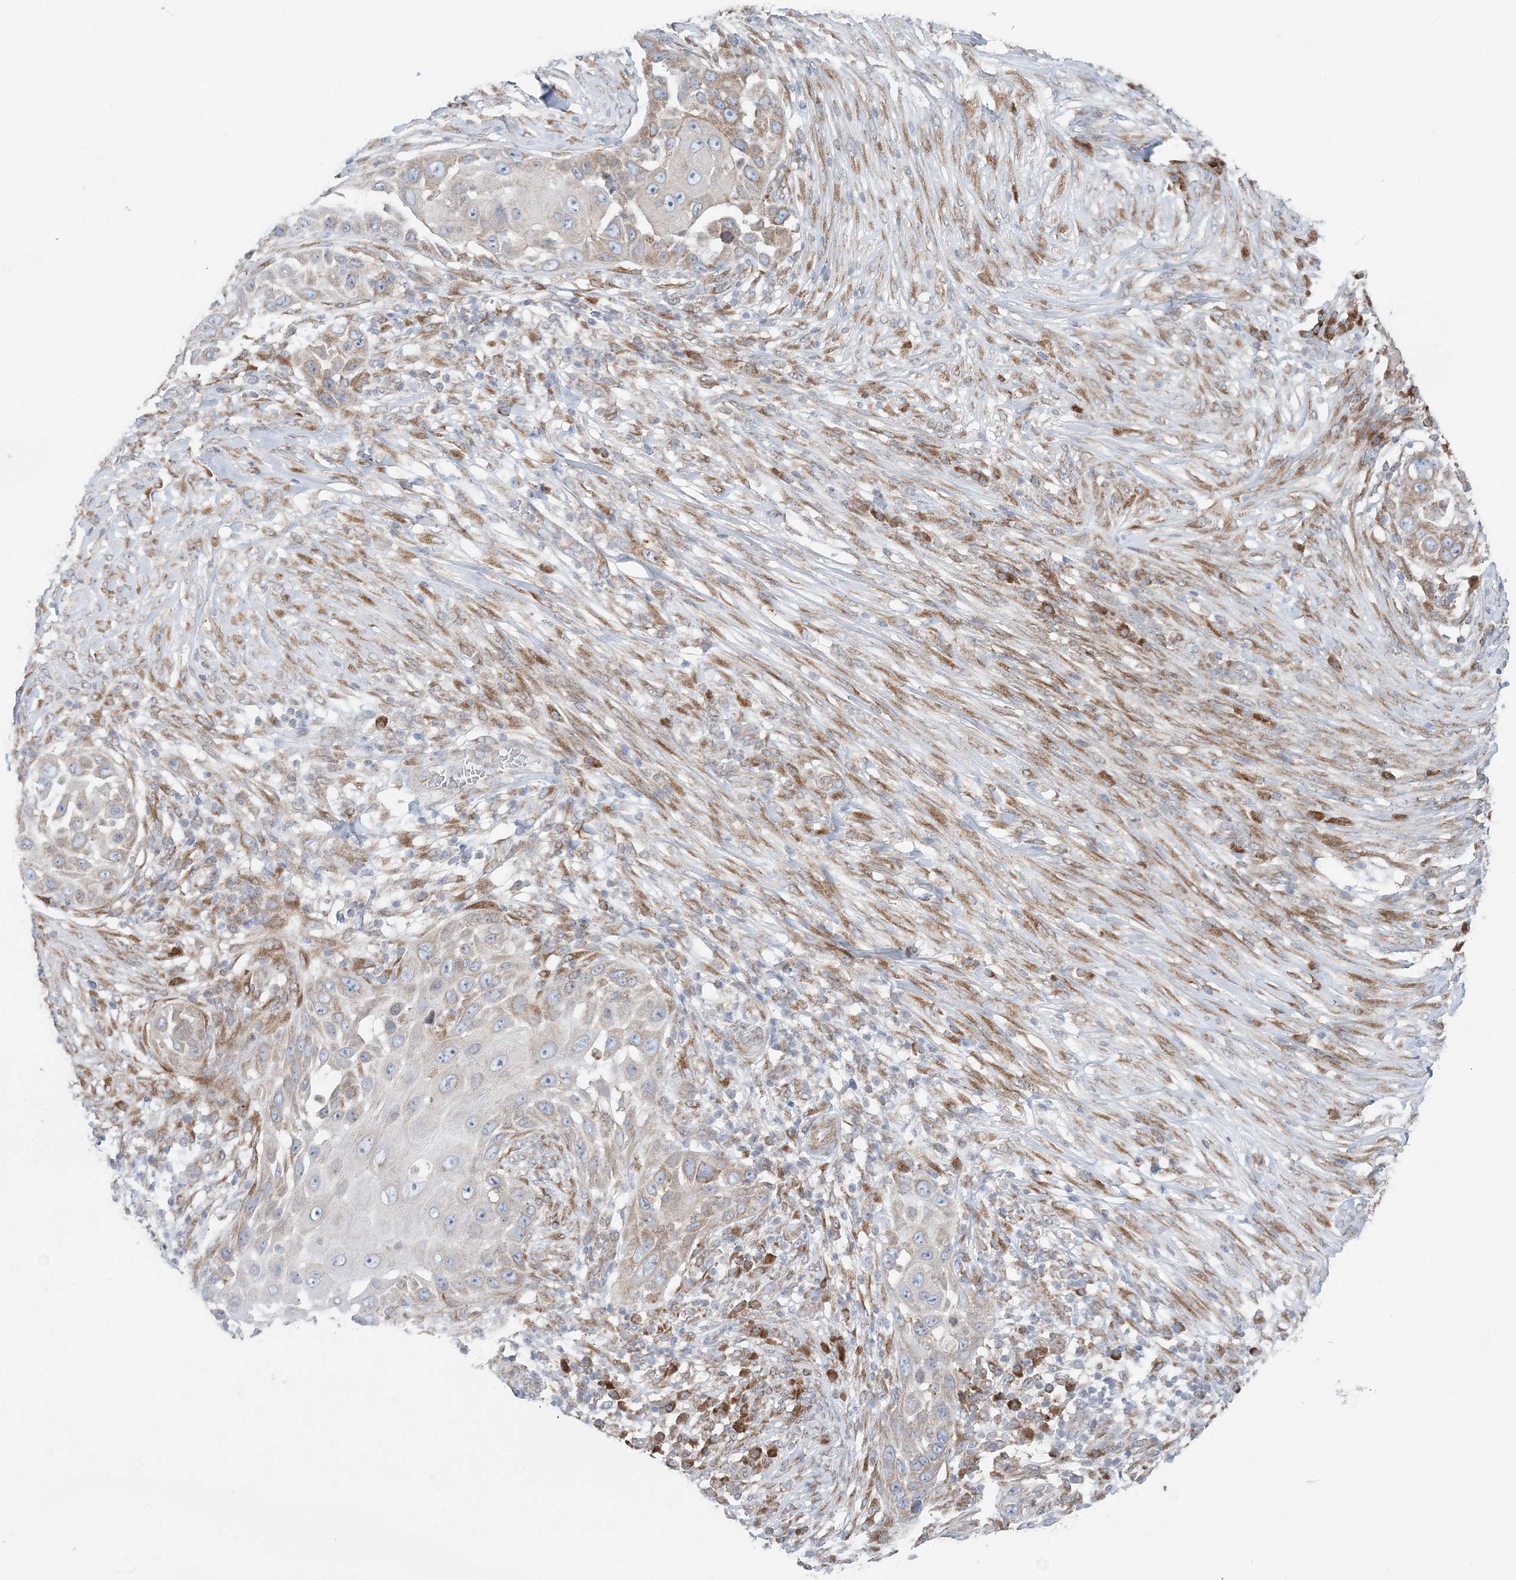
{"staining": {"intensity": "negative", "quantity": "none", "location": "none"}, "tissue": "skin cancer", "cell_type": "Tumor cells", "image_type": "cancer", "snomed": [{"axis": "morphology", "description": "Squamous cell carcinoma, NOS"}, {"axis": "topography", "description": "Skin"}], "caption": "An image of human squamous cell carcinoma (skin) is negative for staining in tumor cells.", "gene": "TMED10", "patient": {"sex": "female", "age": 44}}